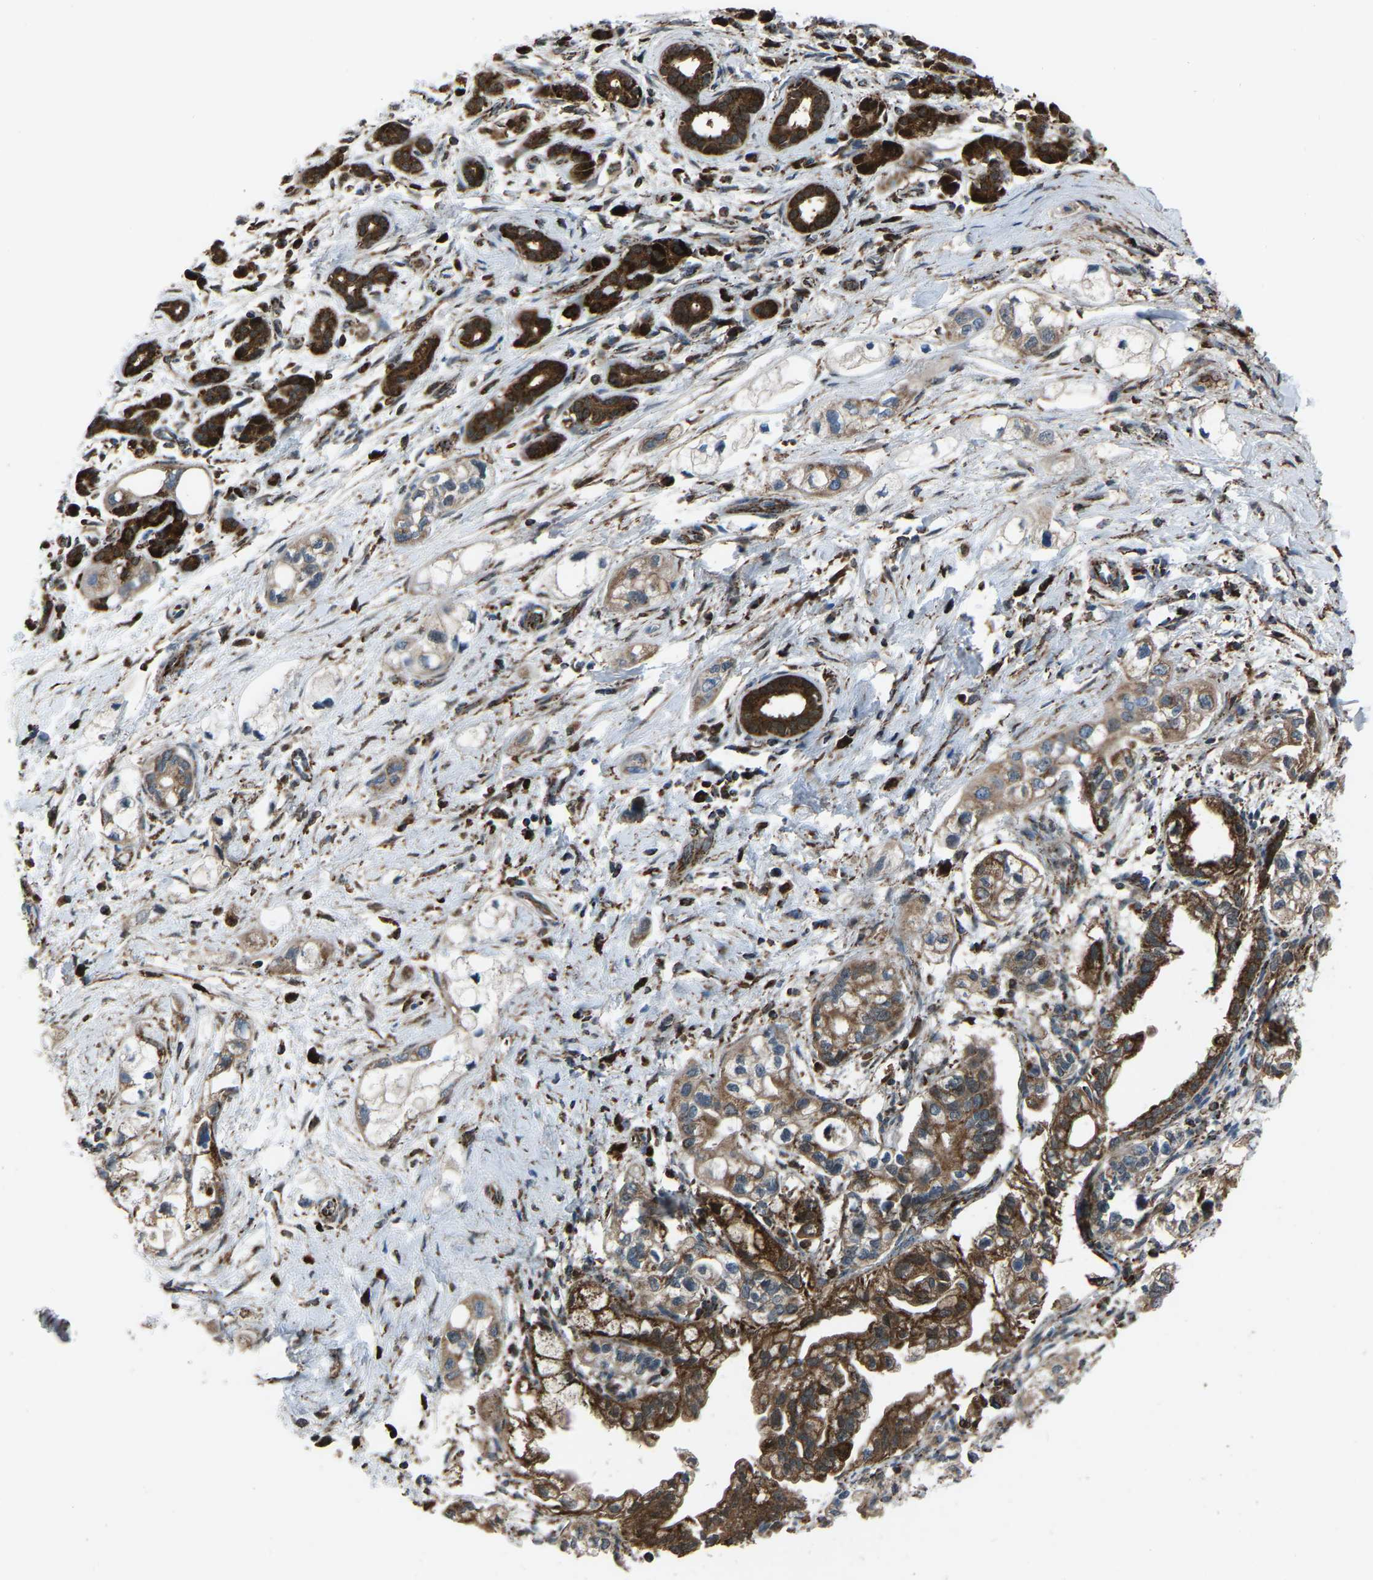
{"staining": {"intensity": "moderate", "quantity": ">75%", "location": "cytoplasmic/membranous"}, "tissue": "pancreatic cancer", "cell_type": "Tumor cells", "image_type": "cancer", "snomed": [{"axis": "morphology", "description": "Adenocarcinoma, NOS"}, {"axis": "topography", "description": "Pancreas"}], "caption": "Protein staining of adenocarcinoma (pancreatic) tissue shows moderate cytoplasmic/membranous positivity in approximately >75% of tumor cells.", "gene": "AKR1A1", "patient": {"sex": "male", "age": 74}}